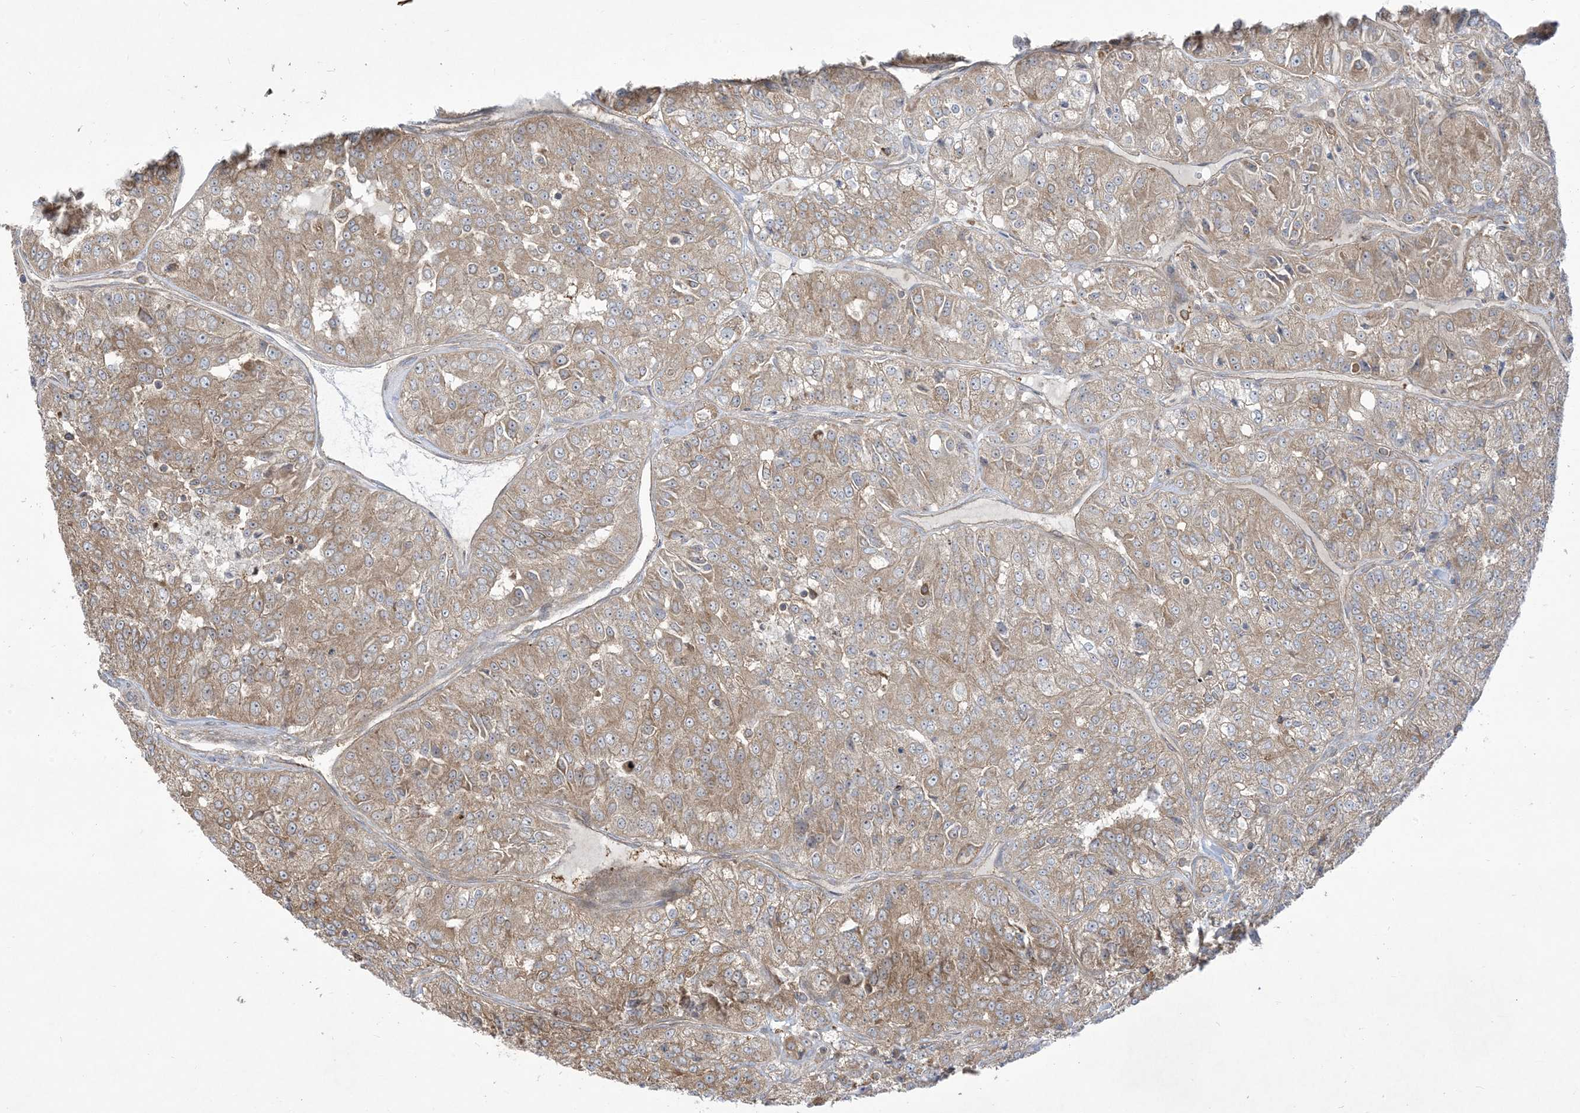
{"staining": {"intensity": "moderate", "quantity": ">75%", "location": "cytoplasmic/membranous"}, "tissue": "renal cancer", "cell_type": "Tumor cells", "image_type": "cancer", "snomed": [{"axis": "morphology", "description": "Adenocarcinoma, NOS"}, {"axis": "topography", "description": "Kidney"}], "caption": "Moderate cytoplasmic/membranous protein expression is present in about >75% of tumor cells in renal cancer. (Stains: DAB in brown, nuclei in blue, Microscopy: brightfield microscopy at high magnification).", "gene": "SOGA3", "patient": {"sex": "female", "age": 63}}